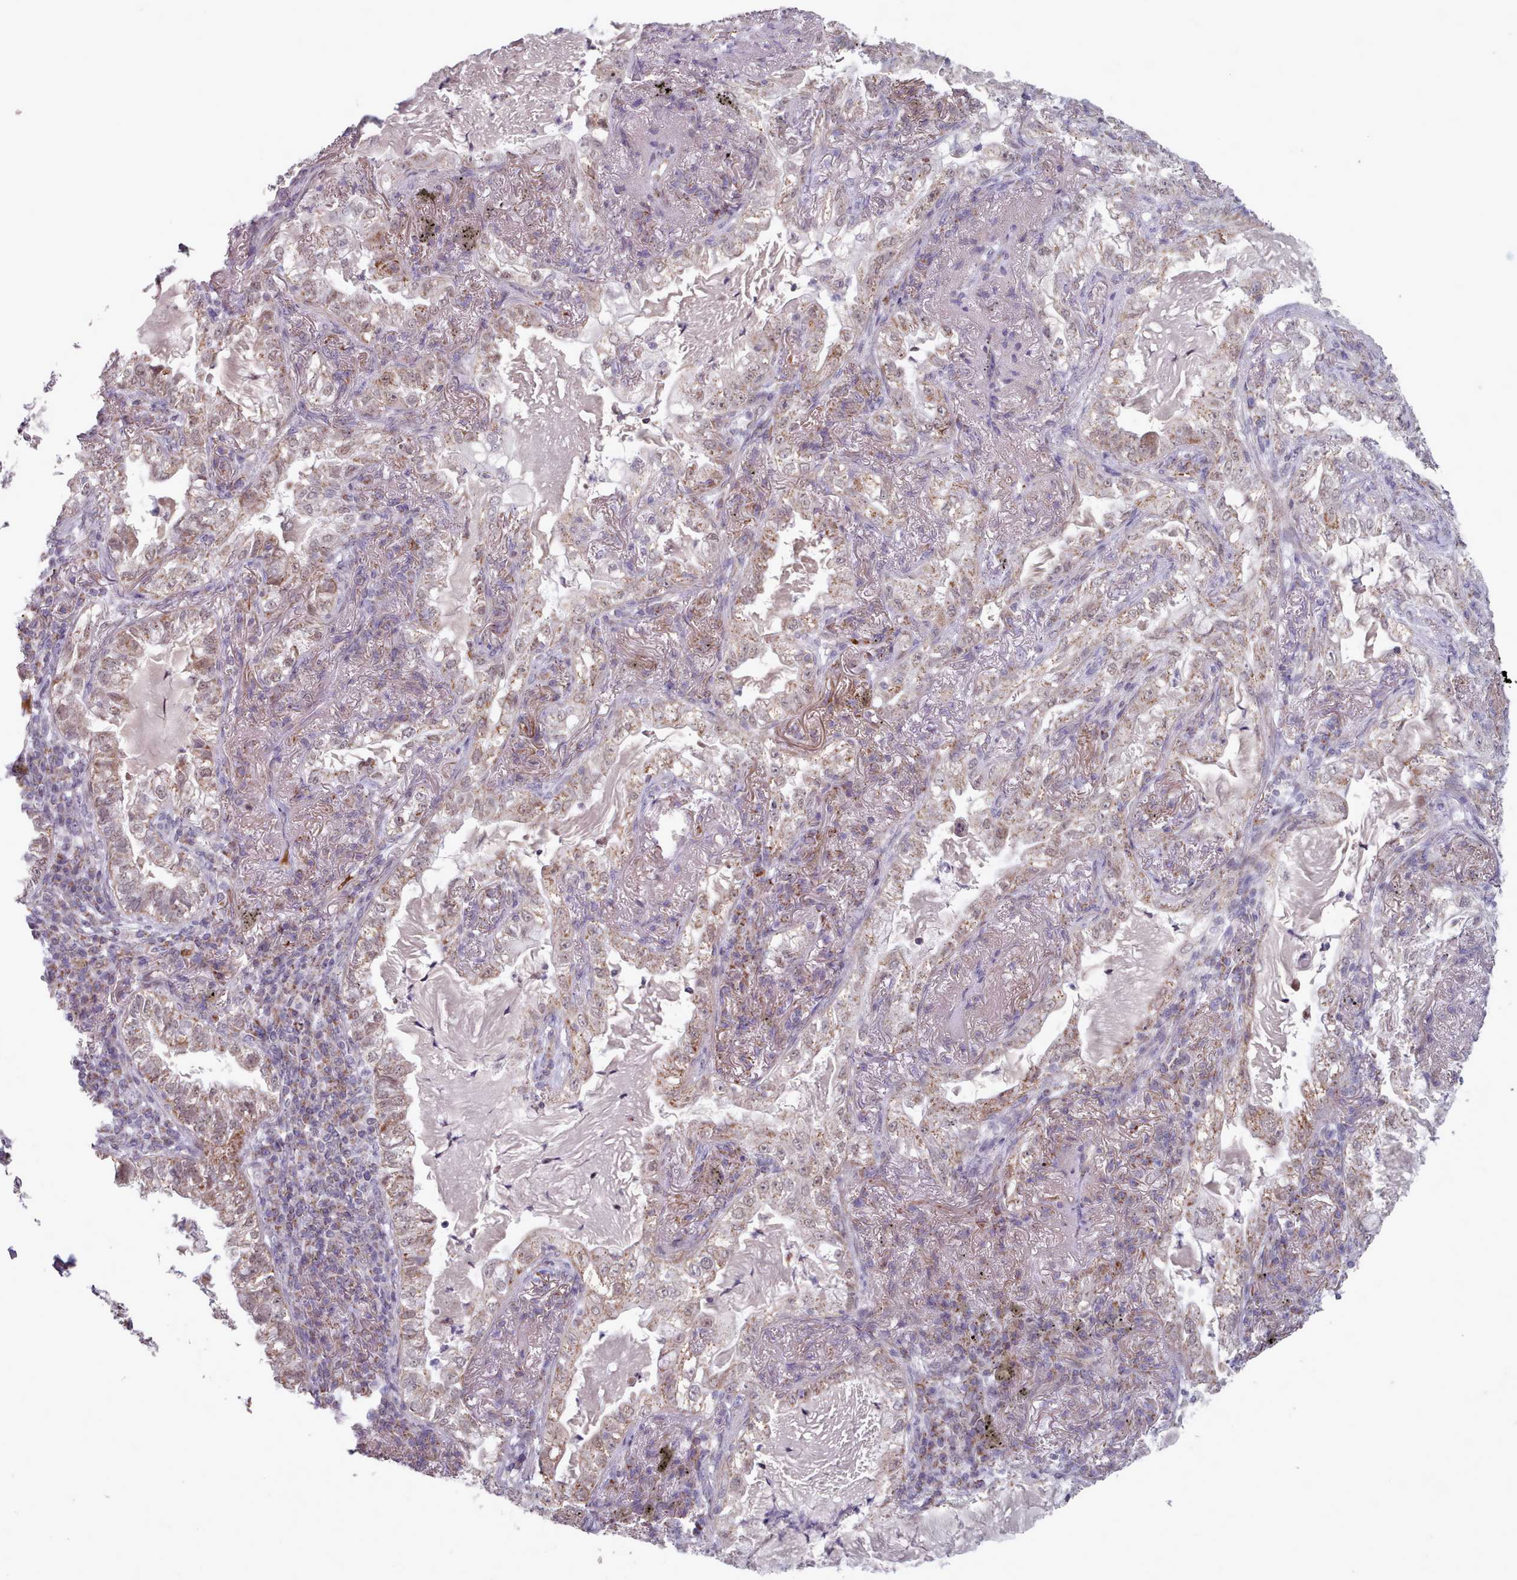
{"staining": {"intensity": "moderate", "quantity": "25%-75%", "location": "cytoplasmic/membranous,nuclear"}, "tissue": "lung cancer", "cell_type": "Tumor cells", "image_type": "cancer", "snomed": [{"axis": "morphology", "description": "Adenocarcinoma, NOS"}, {"axis": "topography", "description": "Lung"}], "caption": "A medium amount of moderate cytoplasmic/membranous and nuclear positivity is seen in approximately 25%-75% of tumor cells in adenocarcinoma (lung) tissue.", "gene": "TRARG1", "patient": {"sex": "female", "age": 73}}